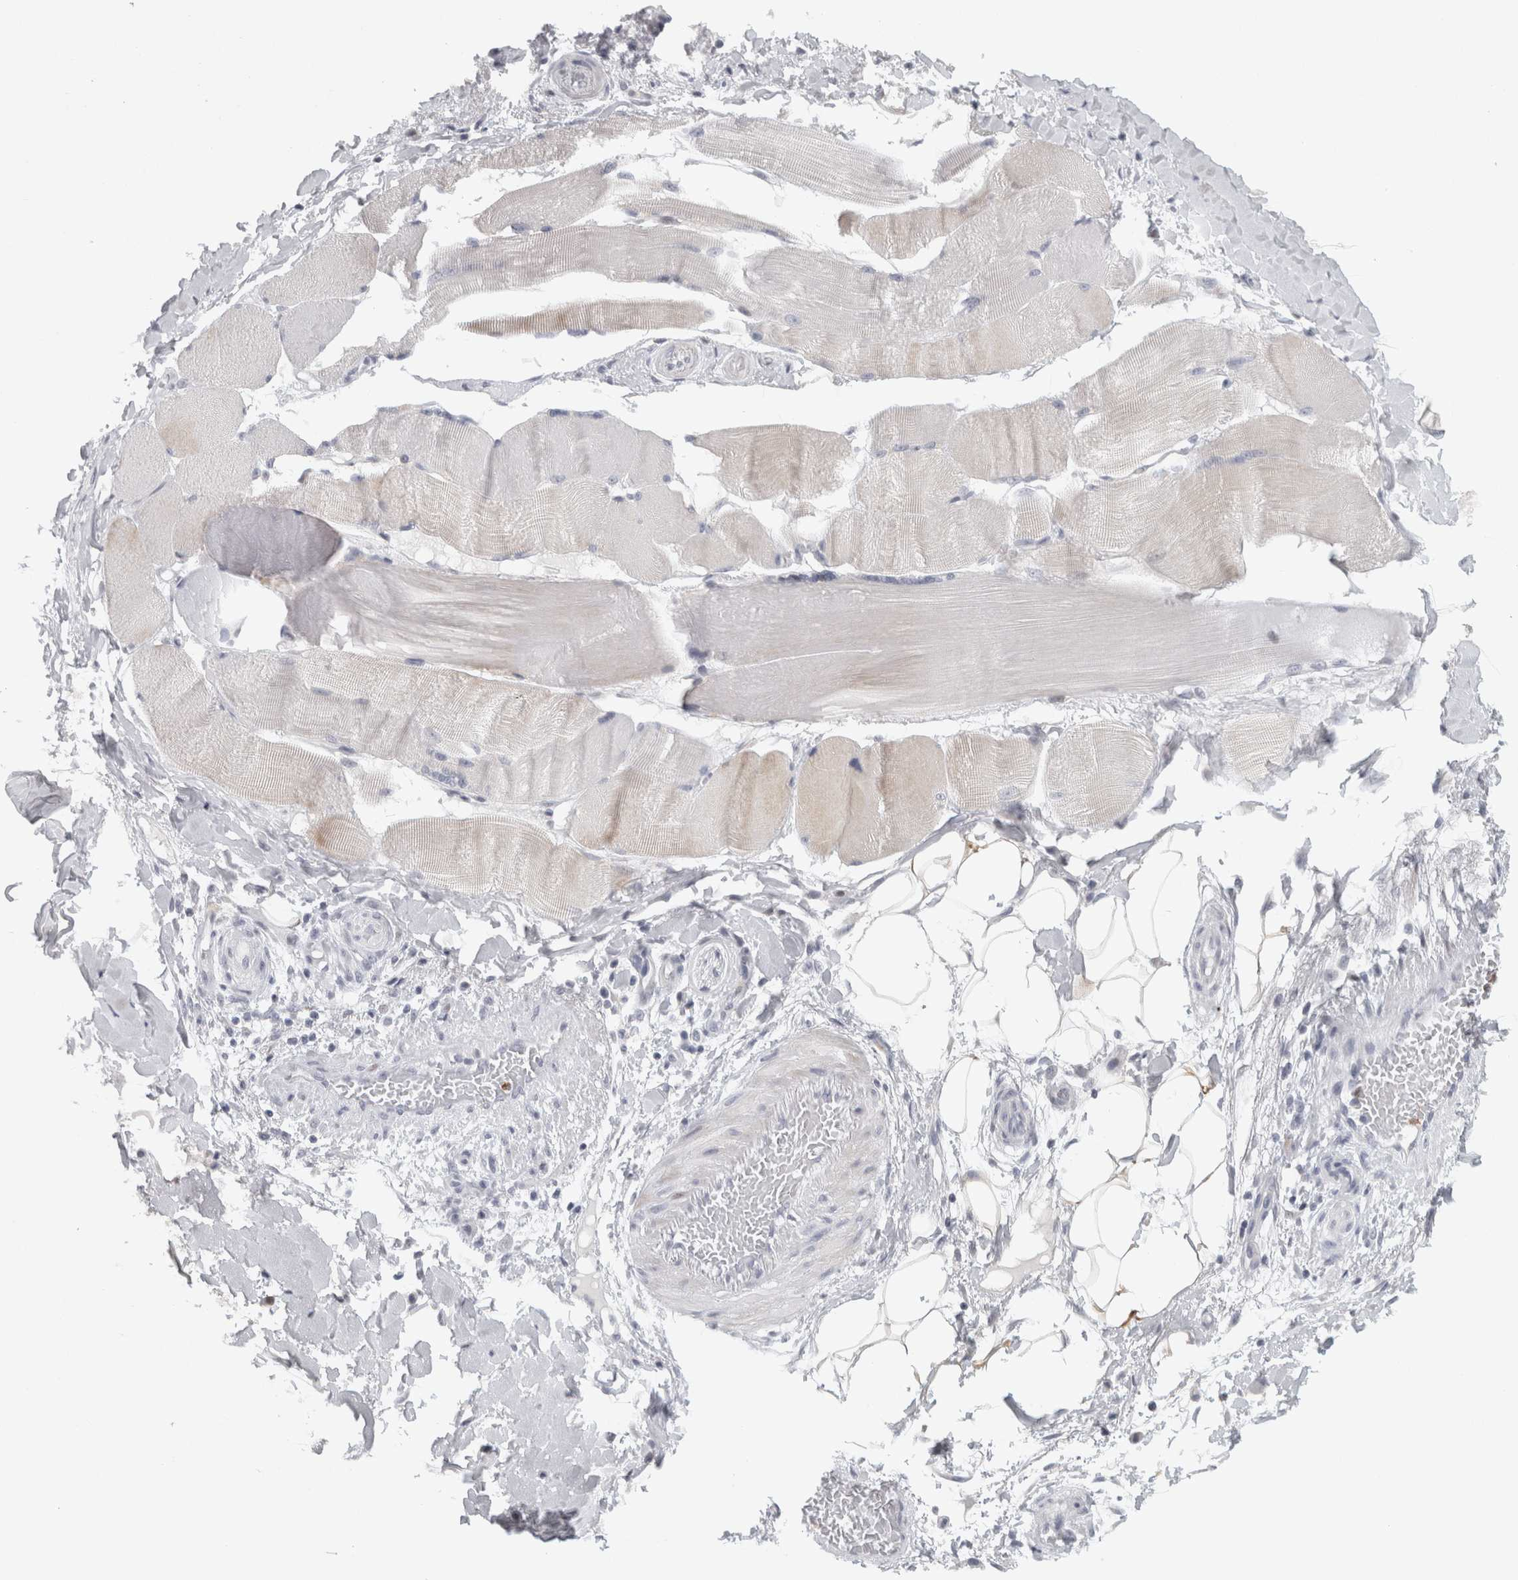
{"staining": {"intensity": "weak", "quantity": "25%-75%", "location": "cytoplasmic/membranous"}, "tissue": "skeletal muscle", "cell_type": "Myocytes", "image_type": "normal", "snomed": [{"axis": "morphology", "description": "Normal tissue, NOS"}, {"axis": "topography", "description": "Skin"}, {"axis": "topography", "description": "Skeletal muscle"}], "caption": "The image displays immunohistochemical staining of benign skeletal muscle. There is weak cytoplasmic/membranous staining is appreciated in about 25%-75% of myocytes. Nuclei are stained in blue.", "gene": "PTPRN2", "patient": {"sex": "male", "age": 83}}